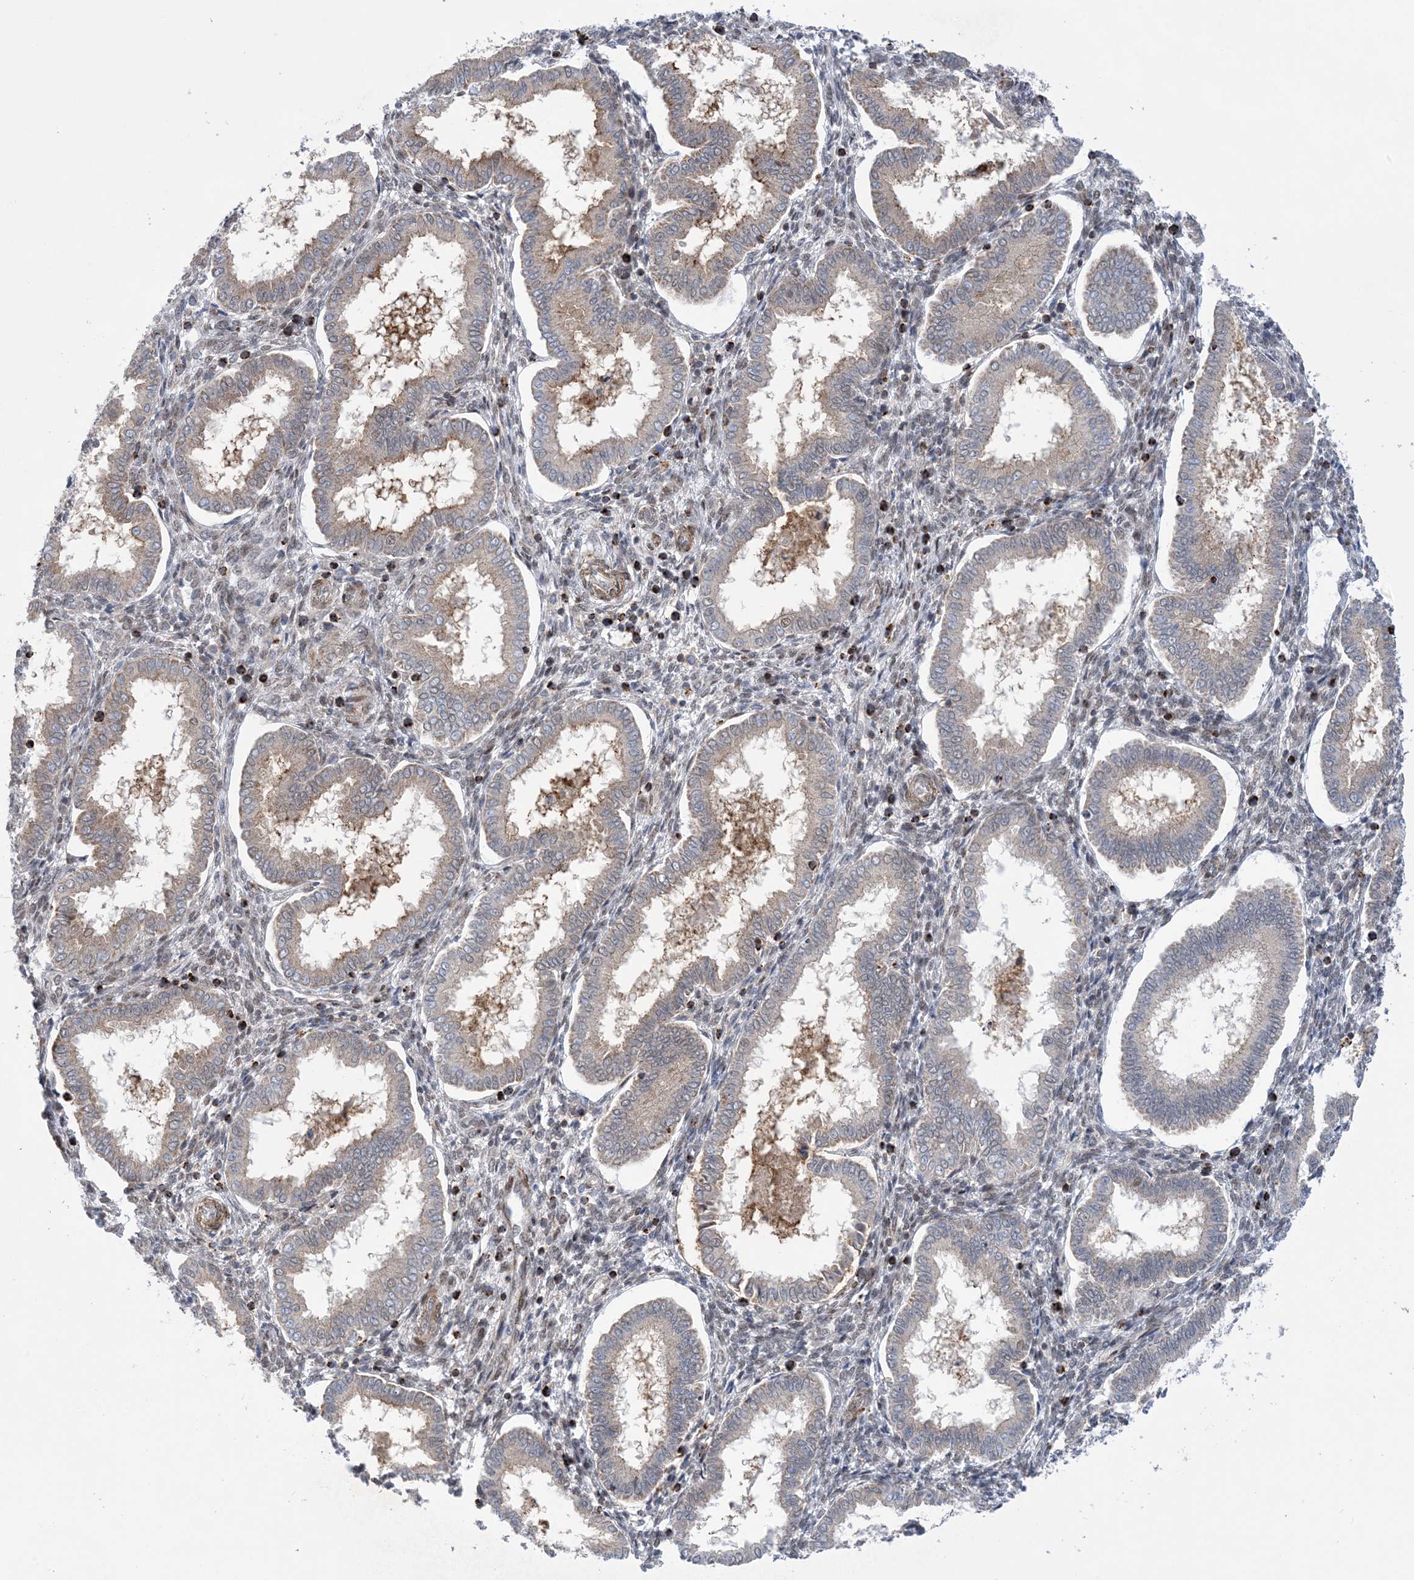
{"staining": {"intensity": "weak", "quantity": "<25%", "location": "nuclear"}, "tissue": "endometrium", "cell_type": "Cells in endometrial stroma", "image_type": "normal", "snomed": [{"axis": "morphology", "description": "Normal tissue, NOS"}, {"axis": "topography", "description": "Endometrium"}], "caption": "IHC image of normal human endometrium stained for a protein (brown), which displays no expression in cells in endometrial stroma. (IHC, brightfield microscopy, high magnification).", "gene": "ZNF8", "patient": {"sex": "female", "age": 24}}